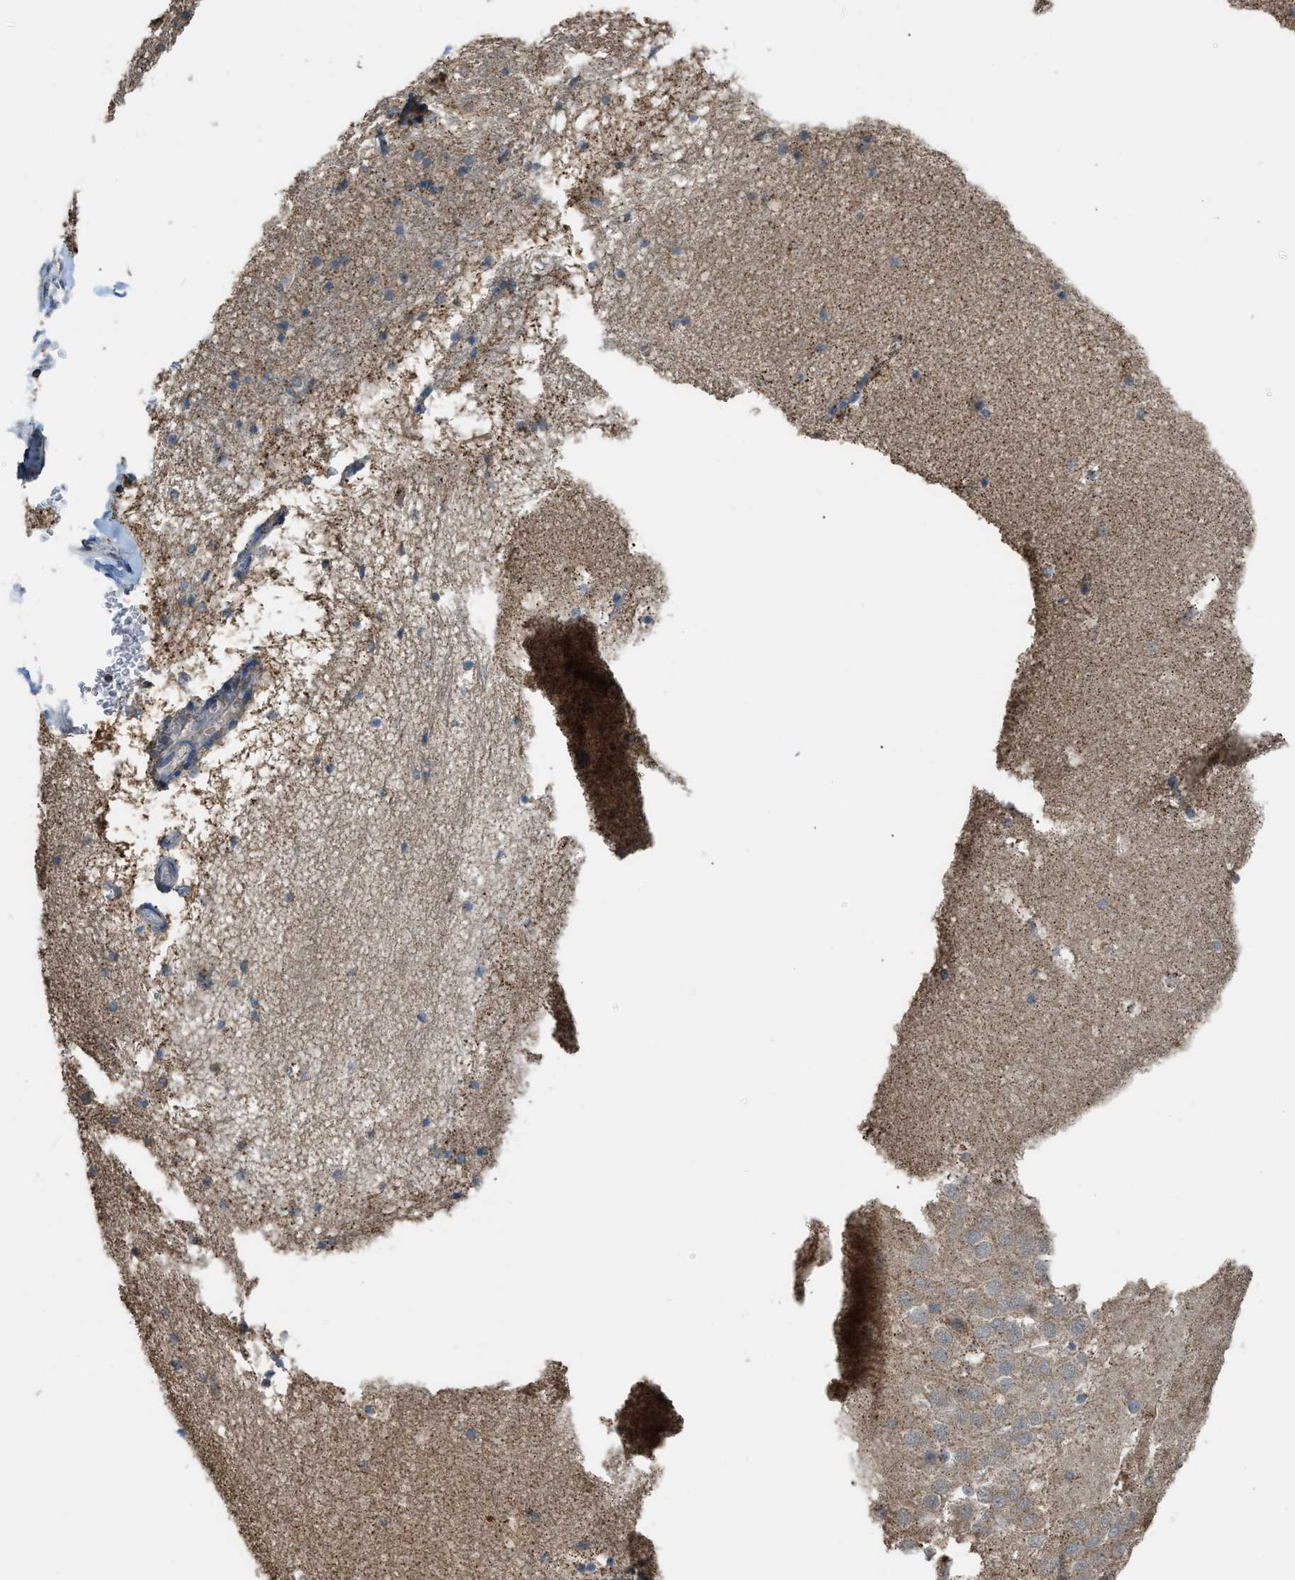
{"staining": {"intensity": "weak", "quantity": "<25%", "location": "cytoplasmic/membranous"}, "tissue": "hippocampus", "cell_type": "Glial cells", "image_type": "normal", "snomed": [{"axis": "morphology", "description": "Normal tissue, NOS"}, {"axis": "topography", "description": "Hippocampus"}], "caption": "This is an immunohistochemistry (IHC) histopathology image of benign human hippocampus. There is no expression in glial cells.", "gene": "ETFB", "patient": {"sex": "male", "age": 45}}